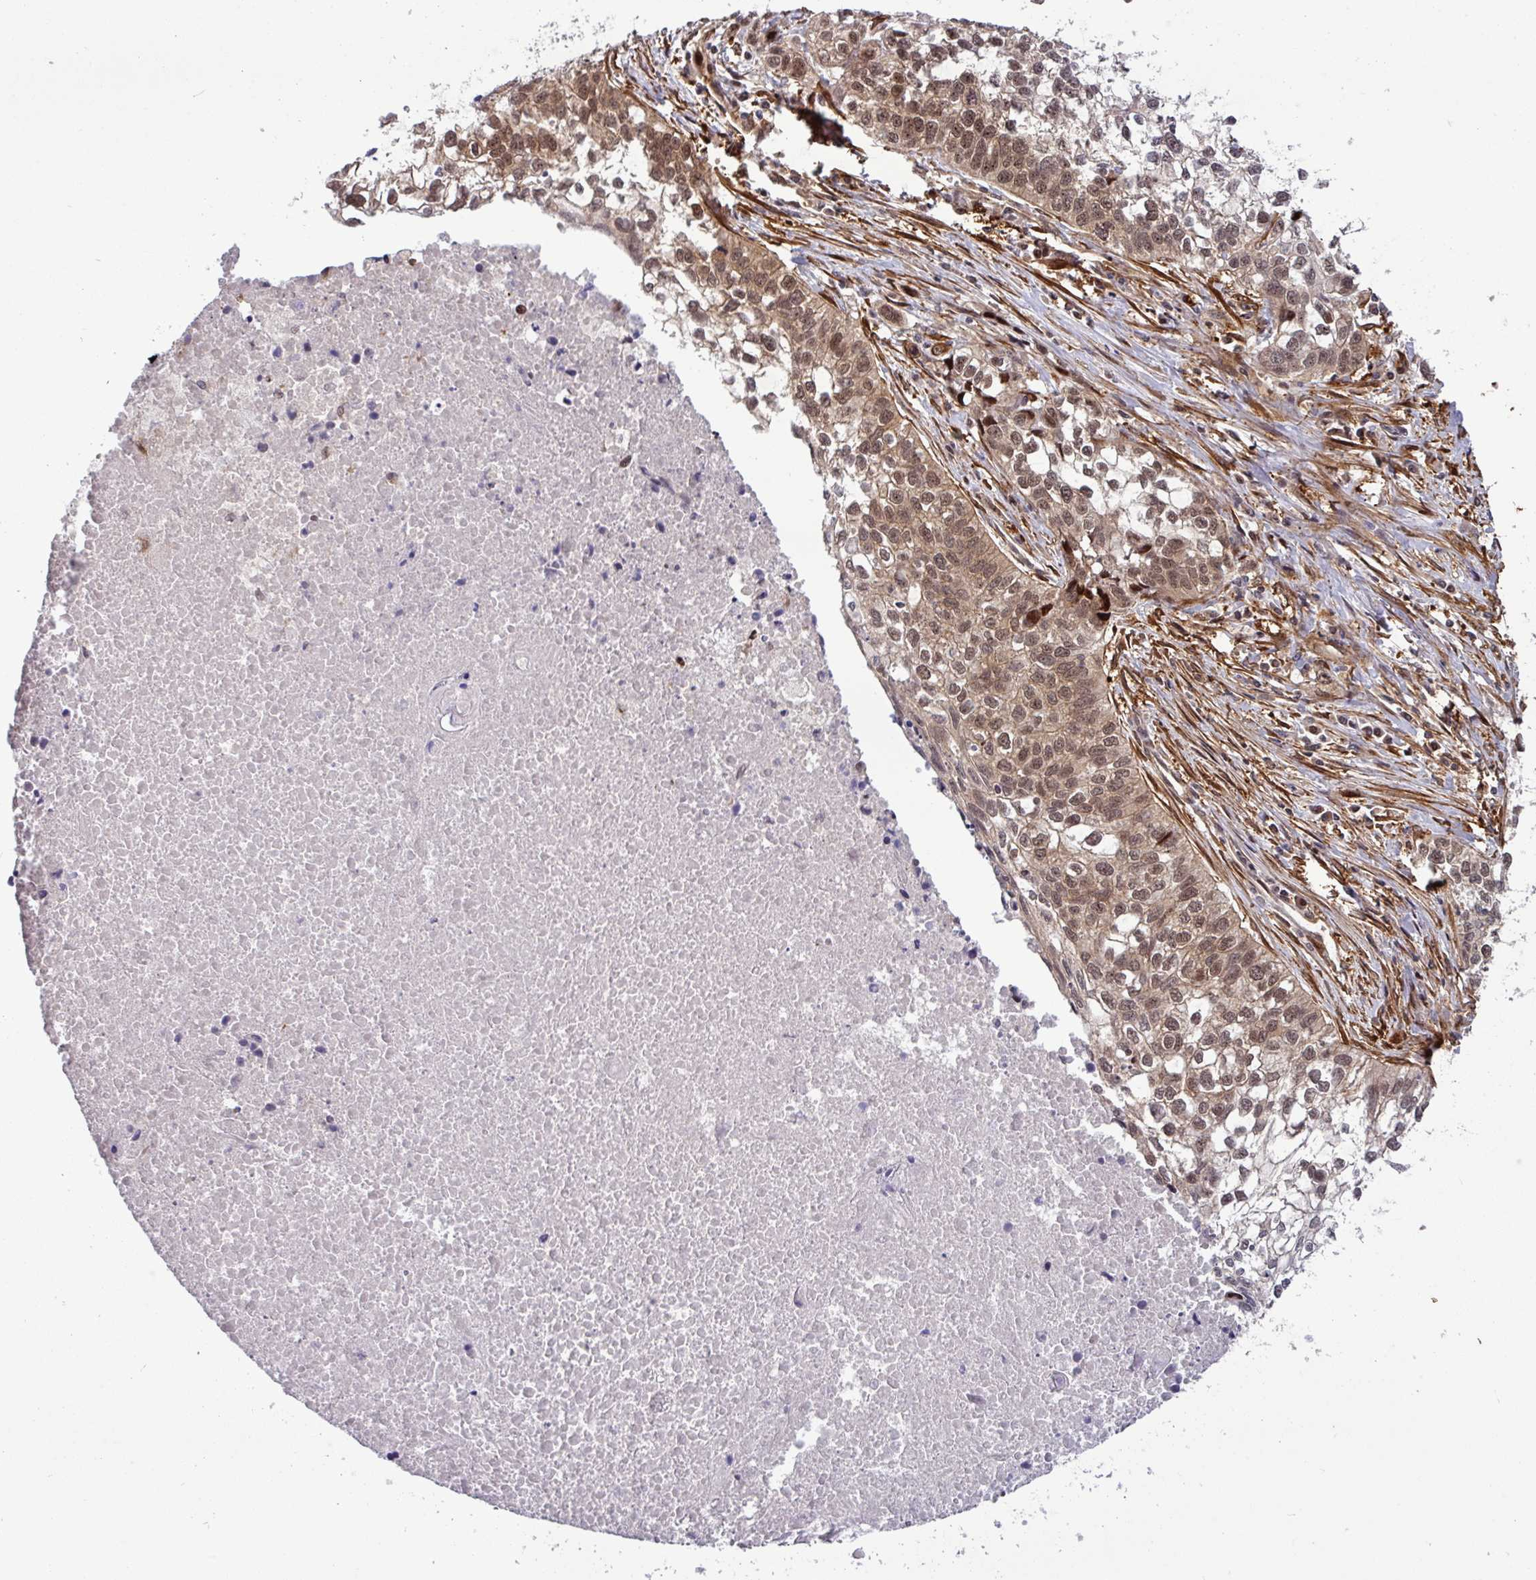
{"staining": {"intensity": "moderate", "quantity": ">75%", "location": "cytoplasmic/membranous,nuclear"}, "tissue": "lung cancer", "cell_type": "Tumor cells", "image_type": "cancer", "snomed": [{"axis": "morphology", "description": "Squamous cell carcinoma, NOS"}, {"axis": "topography", "description": "Lung"}], "caption": "IHC of human lung cancer (squamous cell carcinoma) demonstrates medium levels of moderate cytoplasmic/membranous and nuclear positivity in approximately >75% of tumor cells. The staining was performed using DAB (3,3'-diaminobenzidine) to visualize the protein expression in brown, while the nuclei were stained in blue with hematoxylin (Magnification: 20x).", "gene": "C7orf50", "patient": {"sex": "male", "age": 74}}